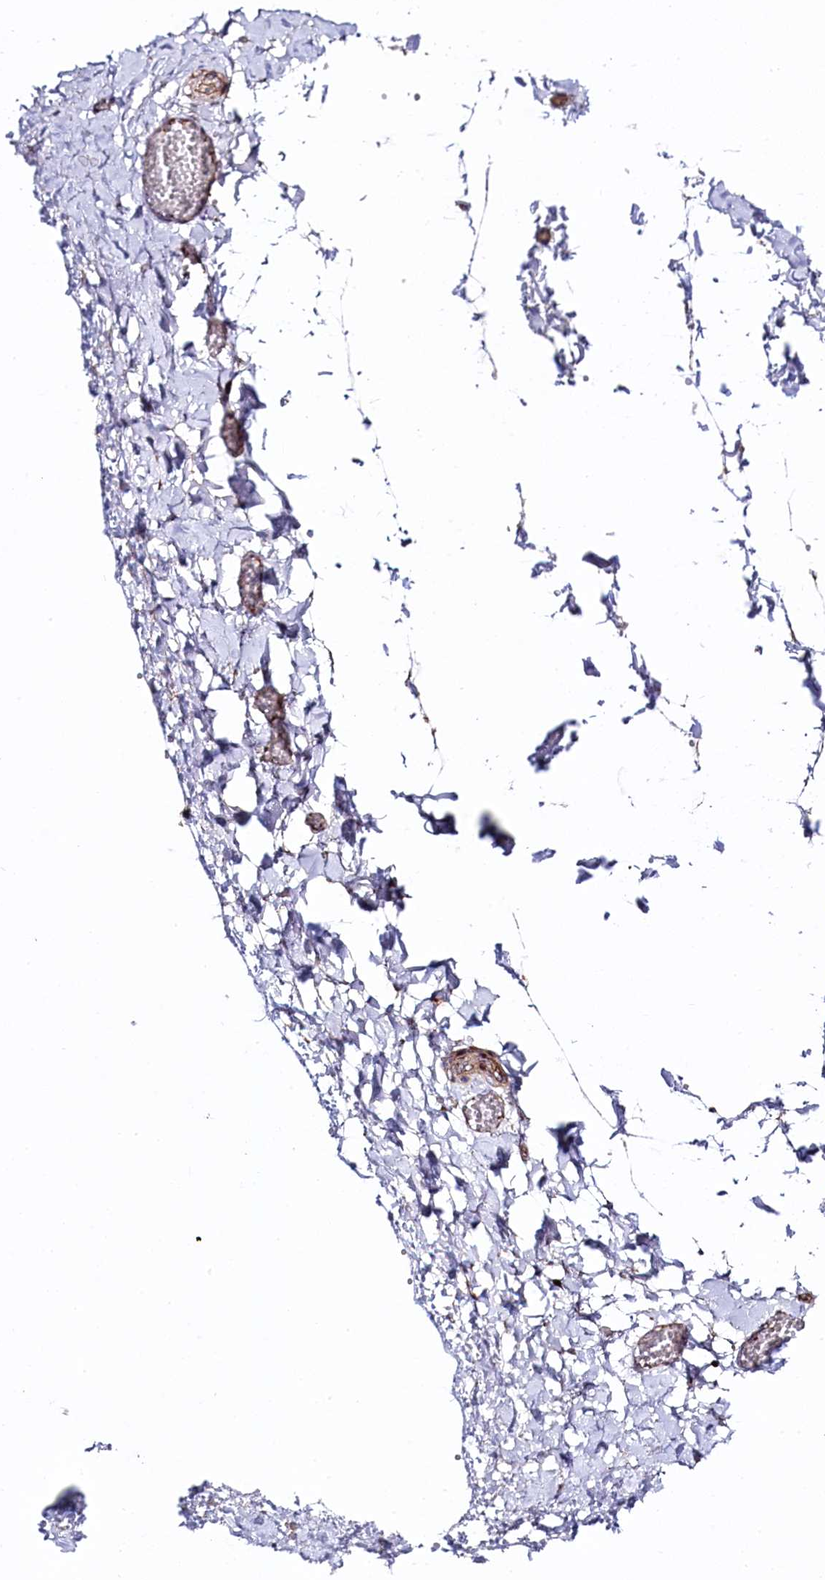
{"staining": {"intensity": "negative", "quantity": "none", "location": "none"}, "tissue": "adipose tissue", "cell_type": "Adipocytes", "image_type": "normal", "snomed": [{"axis": "morphology", "description": "Normal tissue, NOS"}, {"axis": "topography", "description": "Gallbladder"}, {"axis": "topography", "description": "Peripheral nerve tissue"}], "caption": "This is an immunohistochemistry photomicrograph of benign adipose tissue. There is no expression in adipocytes.", "gene": "TGDS", "patient": {"sex": "male", "age": 38}}